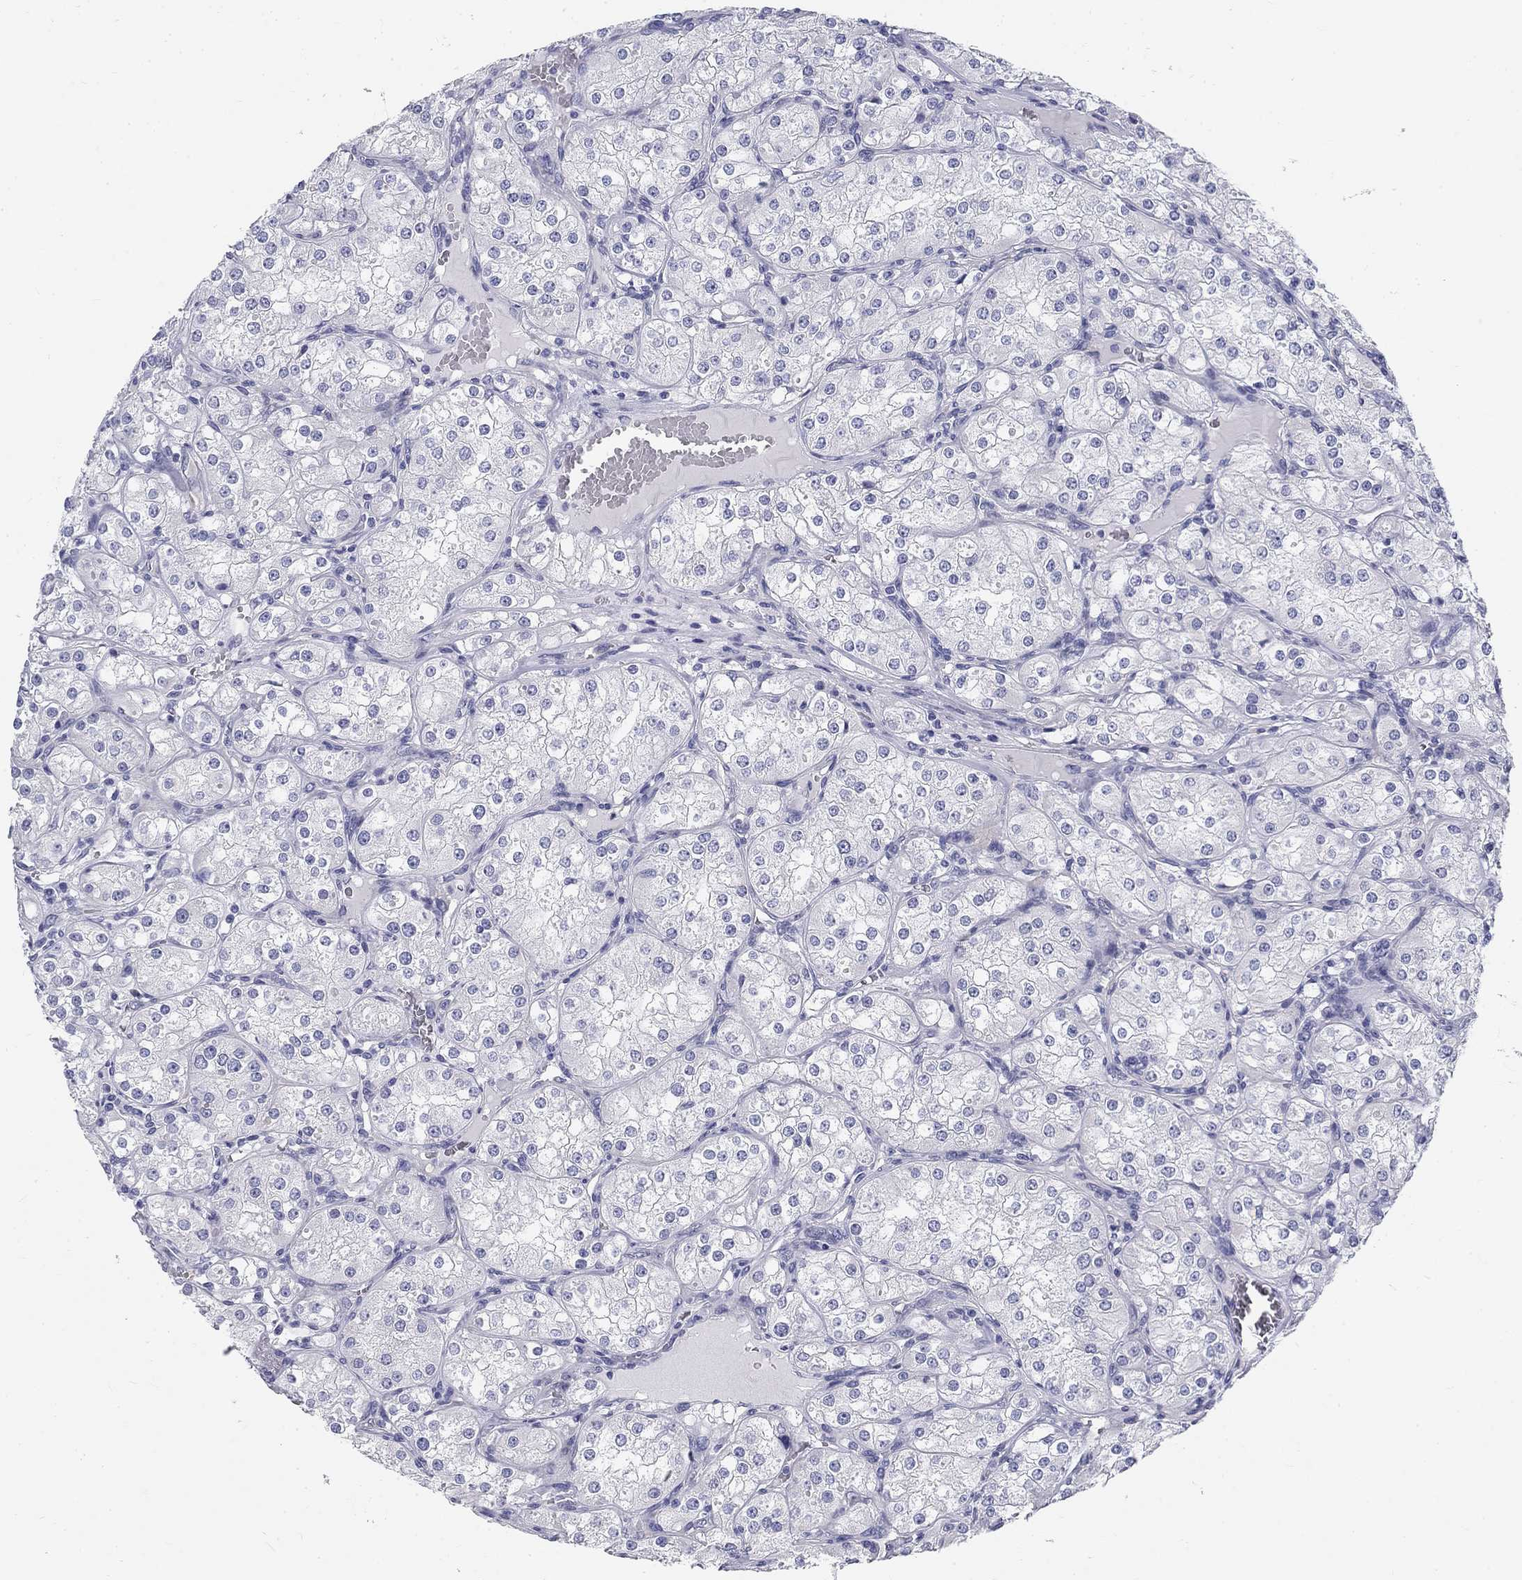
{"staining": {"intensity": "negative", "quantity": "none", "location": "none"}, "tissue": "renal cancer", "cell_type": "Tumor cells", "image_type": "cancer", "snomed": [{"axis": "morphology", "description": "Adenocarcinoma, NOS"}, {"axis": "topography", "description": "Kidney"}], "caption": "This is a photomicrograph of IHC staining of renal adenocarcinoma, which shows no staining in tumor cells.", "gene": "GALNTL5", "patient": {"sex": "male", "age": 77}}